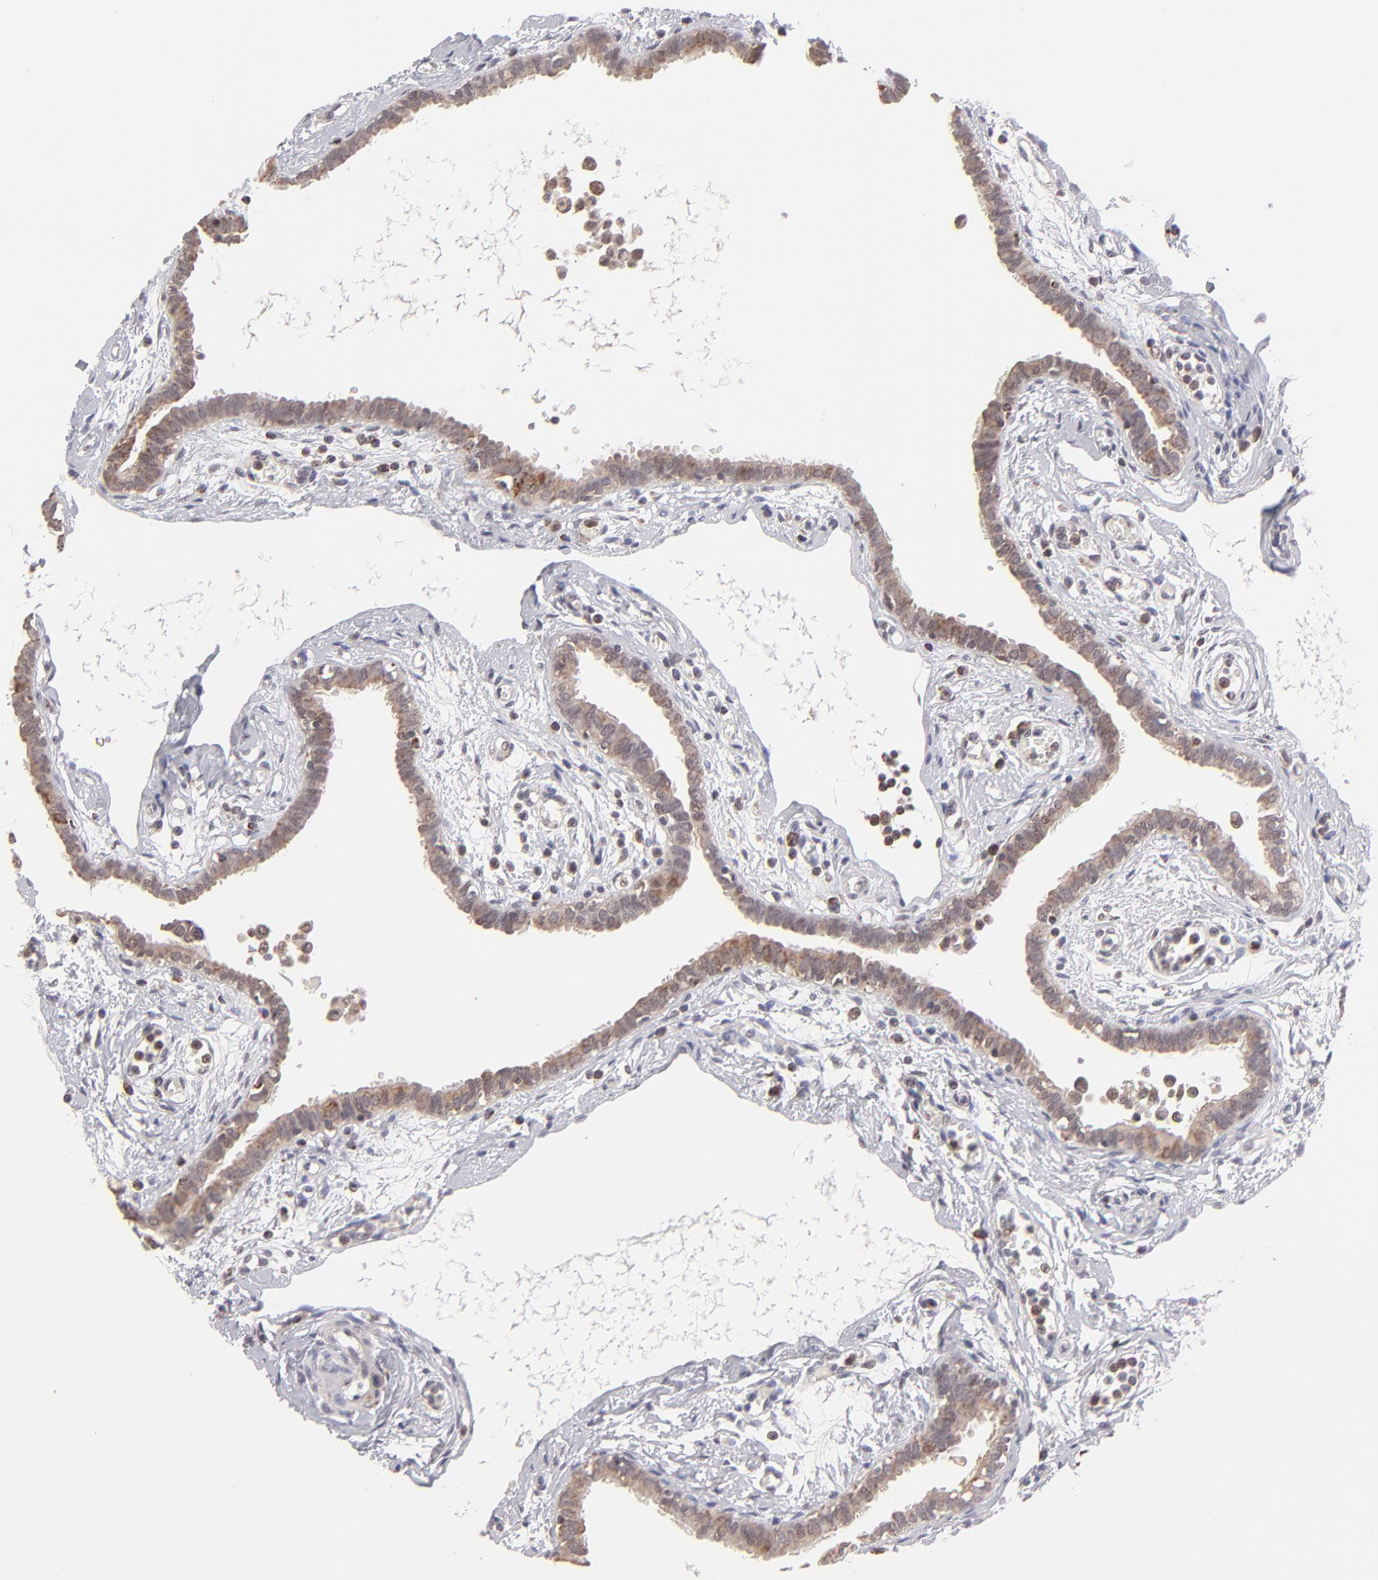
{"staining": {"intensity": "weak", "quantity": ">75%", "location": "cytoplasmic/membranous"}, "tissue": "fallopian tube", "cell_type": "Glandular cells", "image_type": "normal", "snomed": [{"axis": "morphology", "description": "Normal tissue, NOS"}, {"axis": "topography", "description": "Fallopian tube"}], "caption": "Immunohistochemical staining of normal human fallopian tube reveals low levels of weak cytoplasmic/membranous expression in about >75% of glandular cells.", "gene": "SLC15A1", "patient": {"sex": "female", "age": 54}}